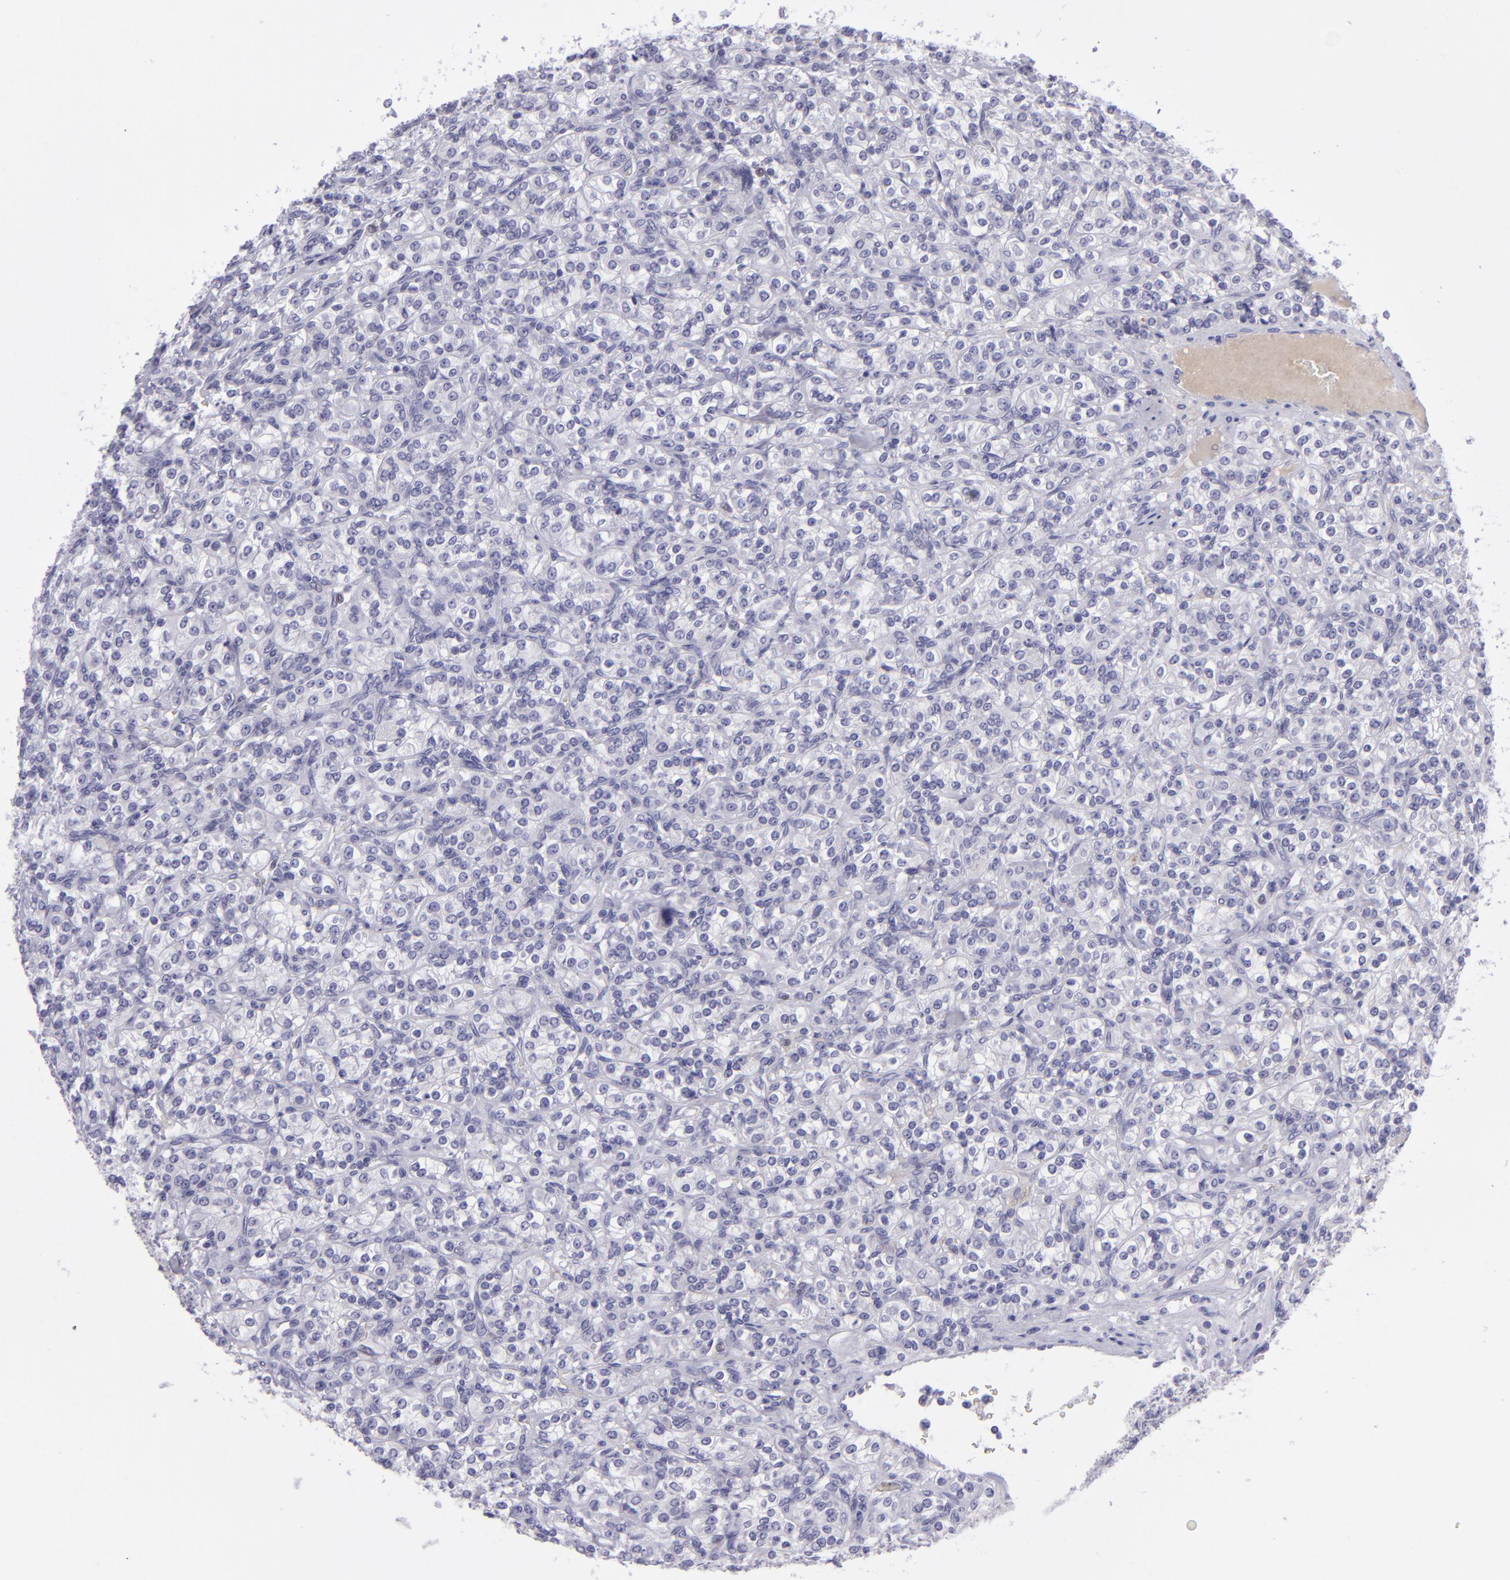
{"staining": {"intensity": "negative", "quantity": "none", "location": "none"}, "tissue": "renal cancer", "cell_type": "Tumor cells", "image_type": "cancer", "snomed": [{"axis": "morphology", "description": "Adenocarcinoma, NOS"}, {"axis": "topography", "description": "Kidney"}], "caption": "Protein analysis of adenocarcinoma (renal) shows no significant positivity in tumor cells. (Brightfield microscopy of DAB immunohistochemistry (IHC) at high magnification).", "gene": "POU2F2", "patient": {"sex": "male", "age": 77}}